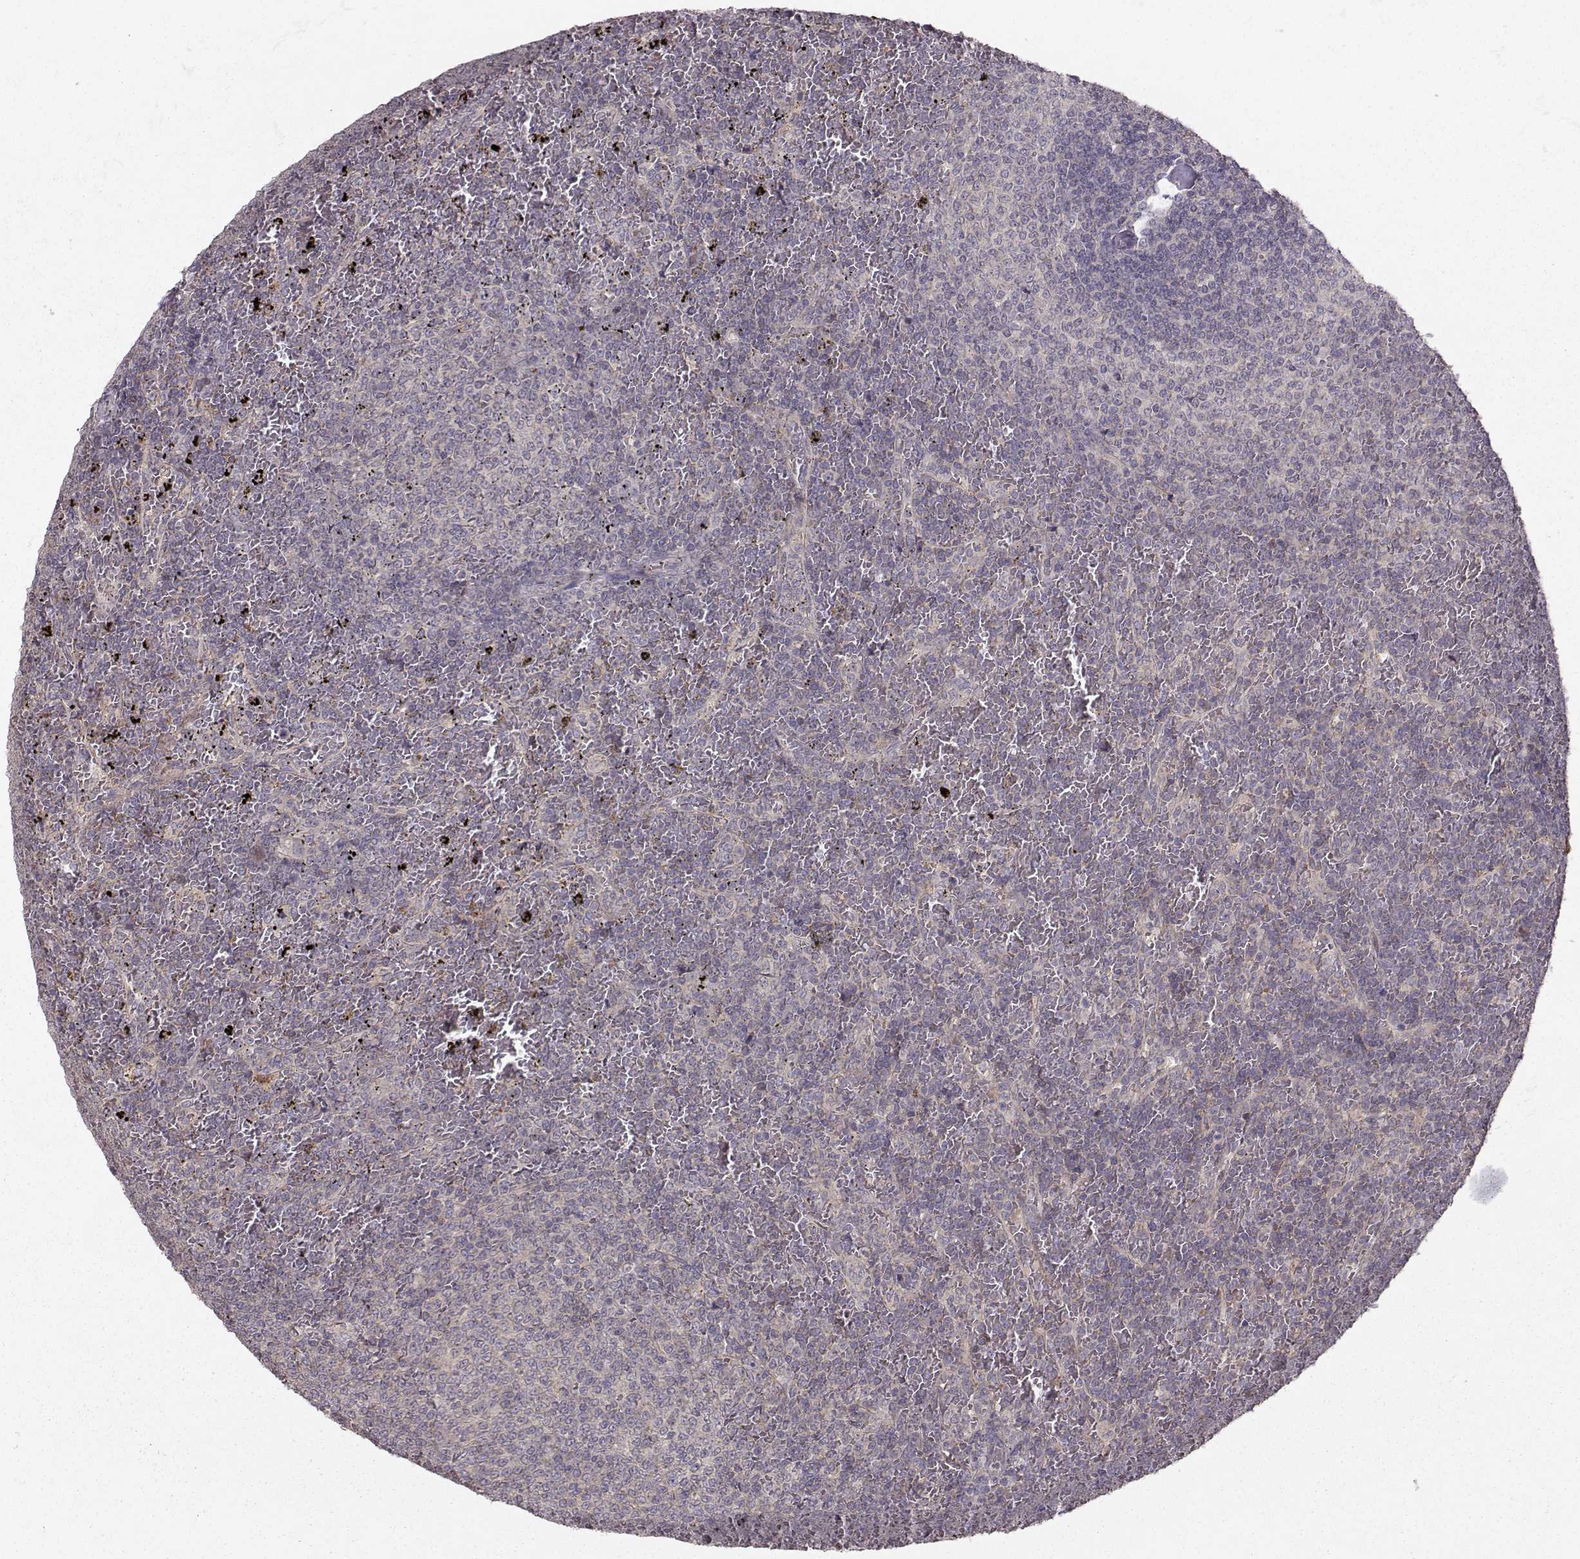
{"staining": {"intensity": "negative", "quantity": "none", "location": "none"}, "tissue": "lymphoma", "cell_type": "Tumor cells", "image_type": "cancer", "snomed": [{"axis": "morphology", "description": "Malignant lymphoma, non-Hodgkin's type, Low grade"}, {"axis": "topography", "description": "Spleen"}], "caption": "Tumor cells are negative for protein expression in human malignant lymphoma, non-Hodgkin's type (low-grade). (DAB immunohistochemistry with hematoxylin counter stain).", "gene": "WNT6", "patient": {"sex": "female", "age": 77}}